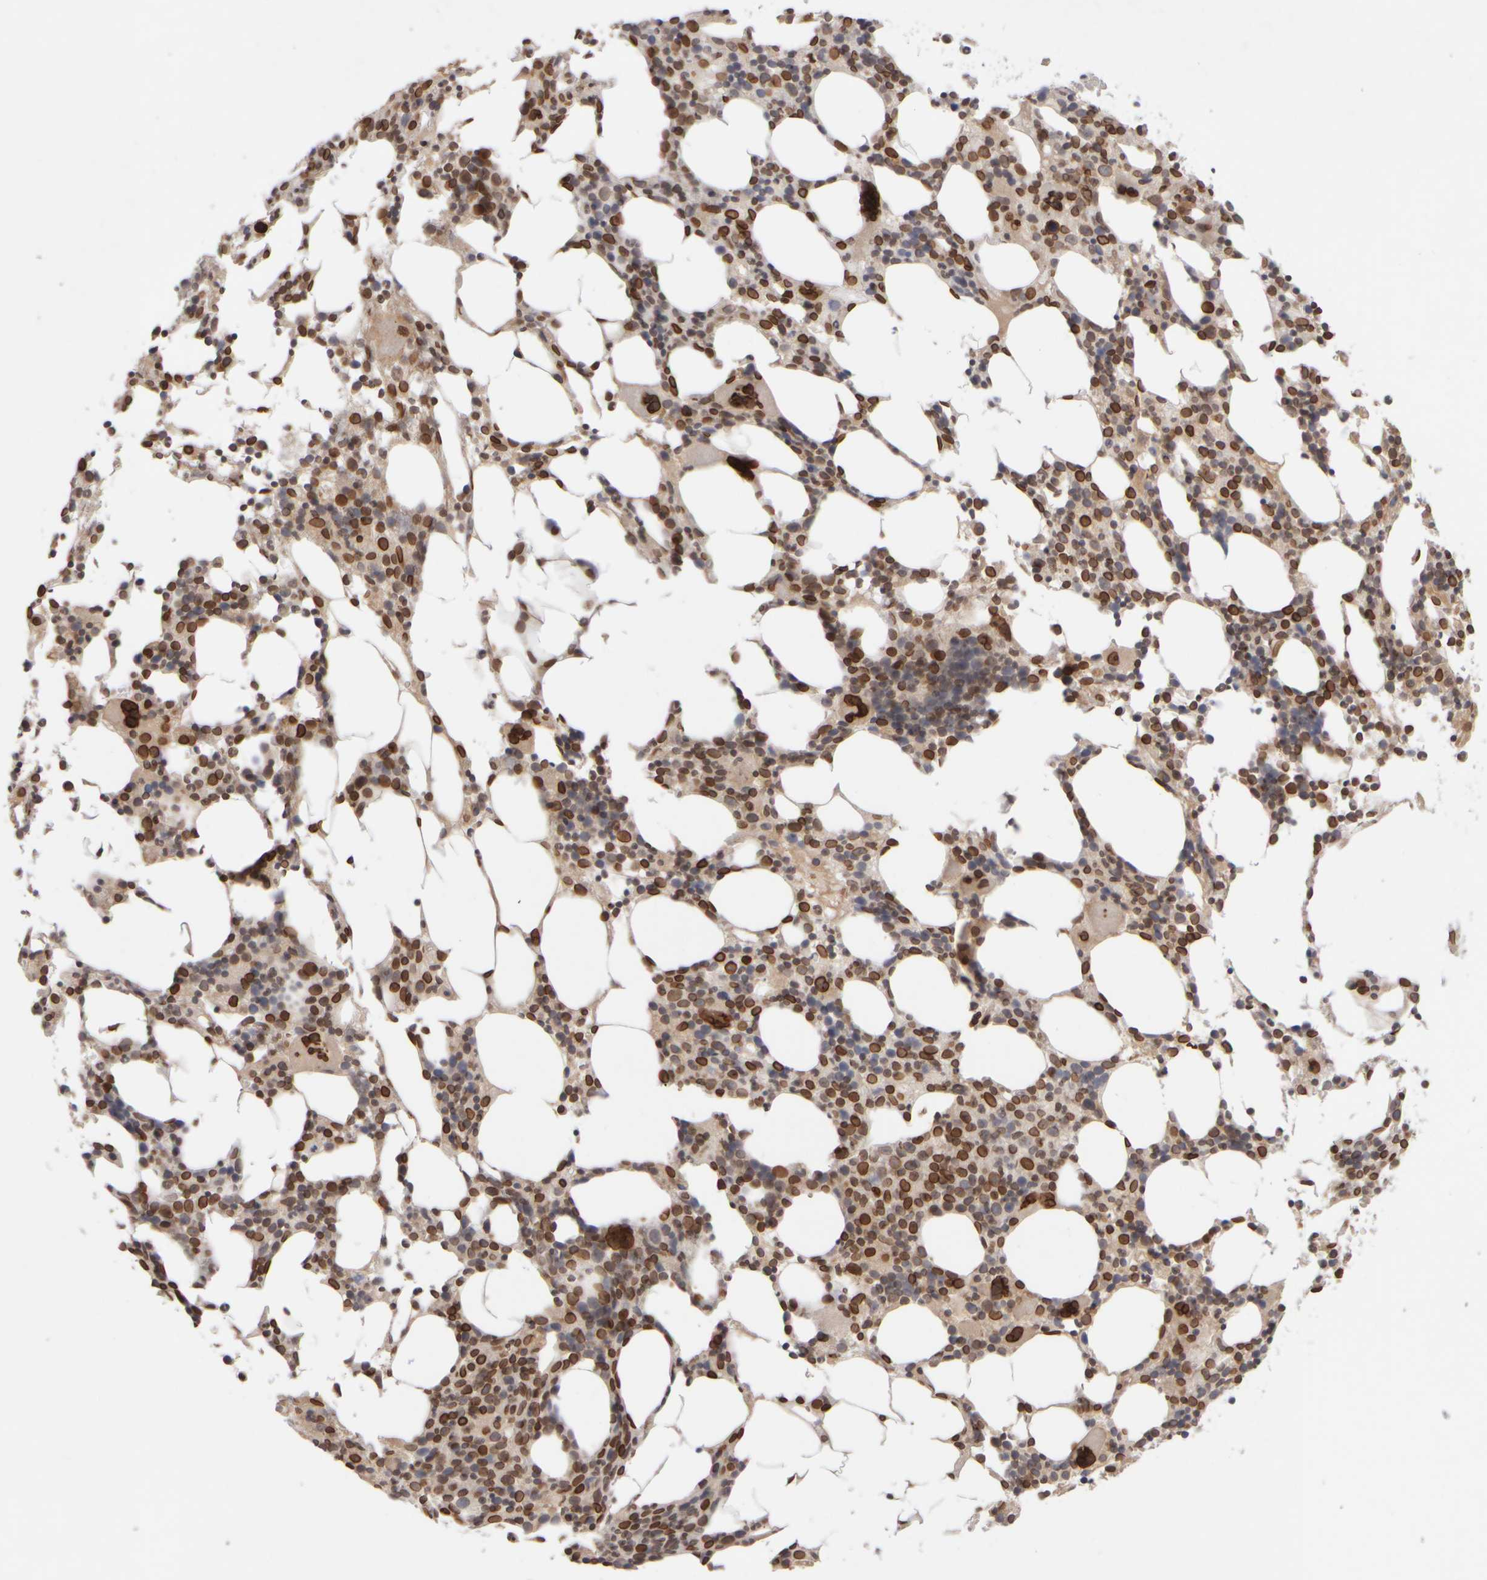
{"staining": {"intensity": "strong", "quantity": ">75%", "location": "cytoplasmic/membranous,nuclear"}, "tissue": "bone marrow", "cell_type": "Hematopoietic cells", "image_type": "normal", "snomed": [{"axis": "morphology", "description": "Normal tissue, NOS"}, {"axis": "morphology", "description": "Inflammation, NOS"}, {"axis": "topography", "description": "Bone marrow"}], "caption": "Brown immunohistochemical staining in benign human bone marrow reveals strong cytoplasmic/membranous,nuclear staining in approximately >75% of hematopoietic cells. Immunohistochemistry (ihc) stains the protein in brown and the nuclei are stained blue.", "gene": "ZC3HC1", "patient": {"sex": "male", "age": 55}}